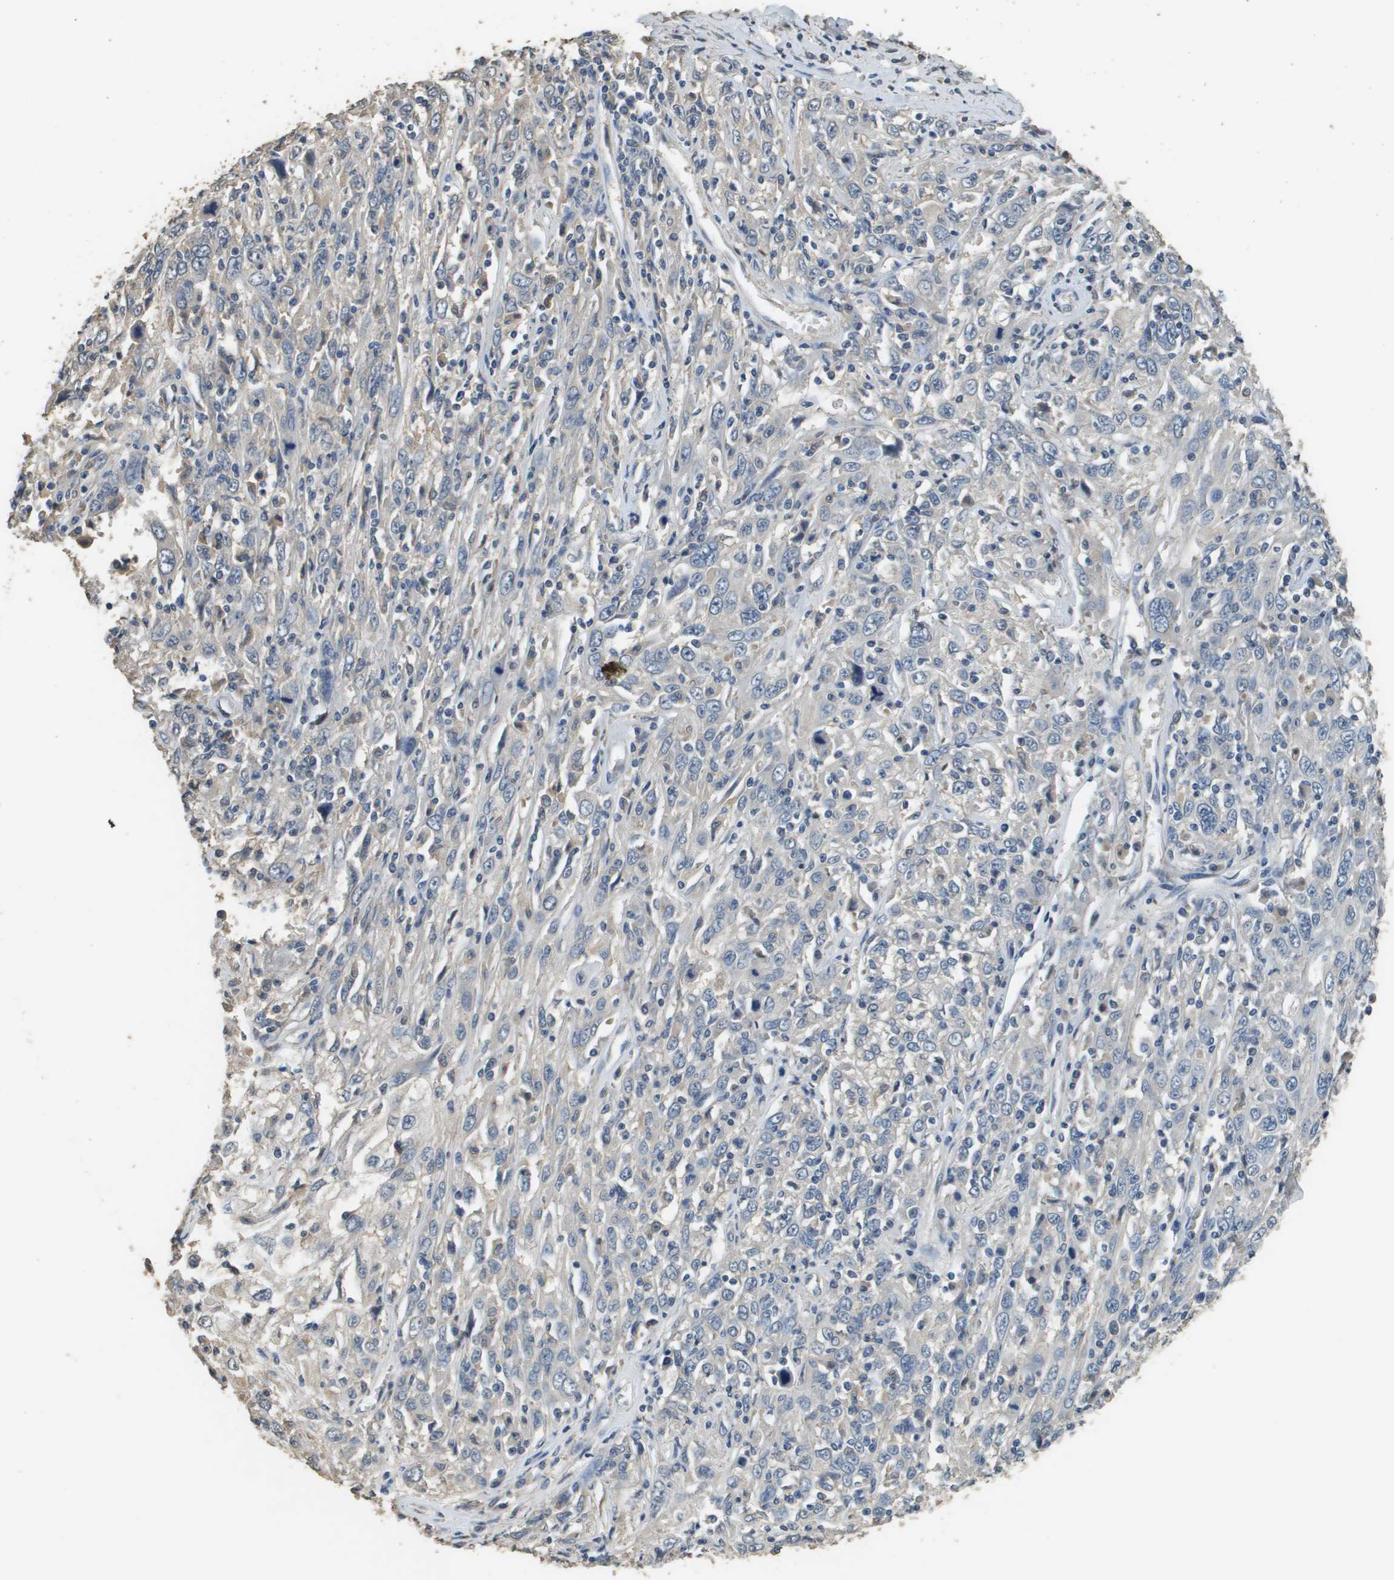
{"staining": {"intensity": "negative", "quantity": "none", "location": "none"}, "tissue": "cervical cancer", "cell_type": "Tumor cells", "image_type": "cancer", "snomed": [{"axis": "morphology", "description": "Squamous cell carcinoma, NOS"}, {"axis": "topography", "description": "Cervix"}], "caption": "DAB immunohistochemical staining of cervical squamous cell carcinoma displays no significant staining in tumor cells.", "gene": "RAB6B", "patient": {"sex": "female", "age": 46}}